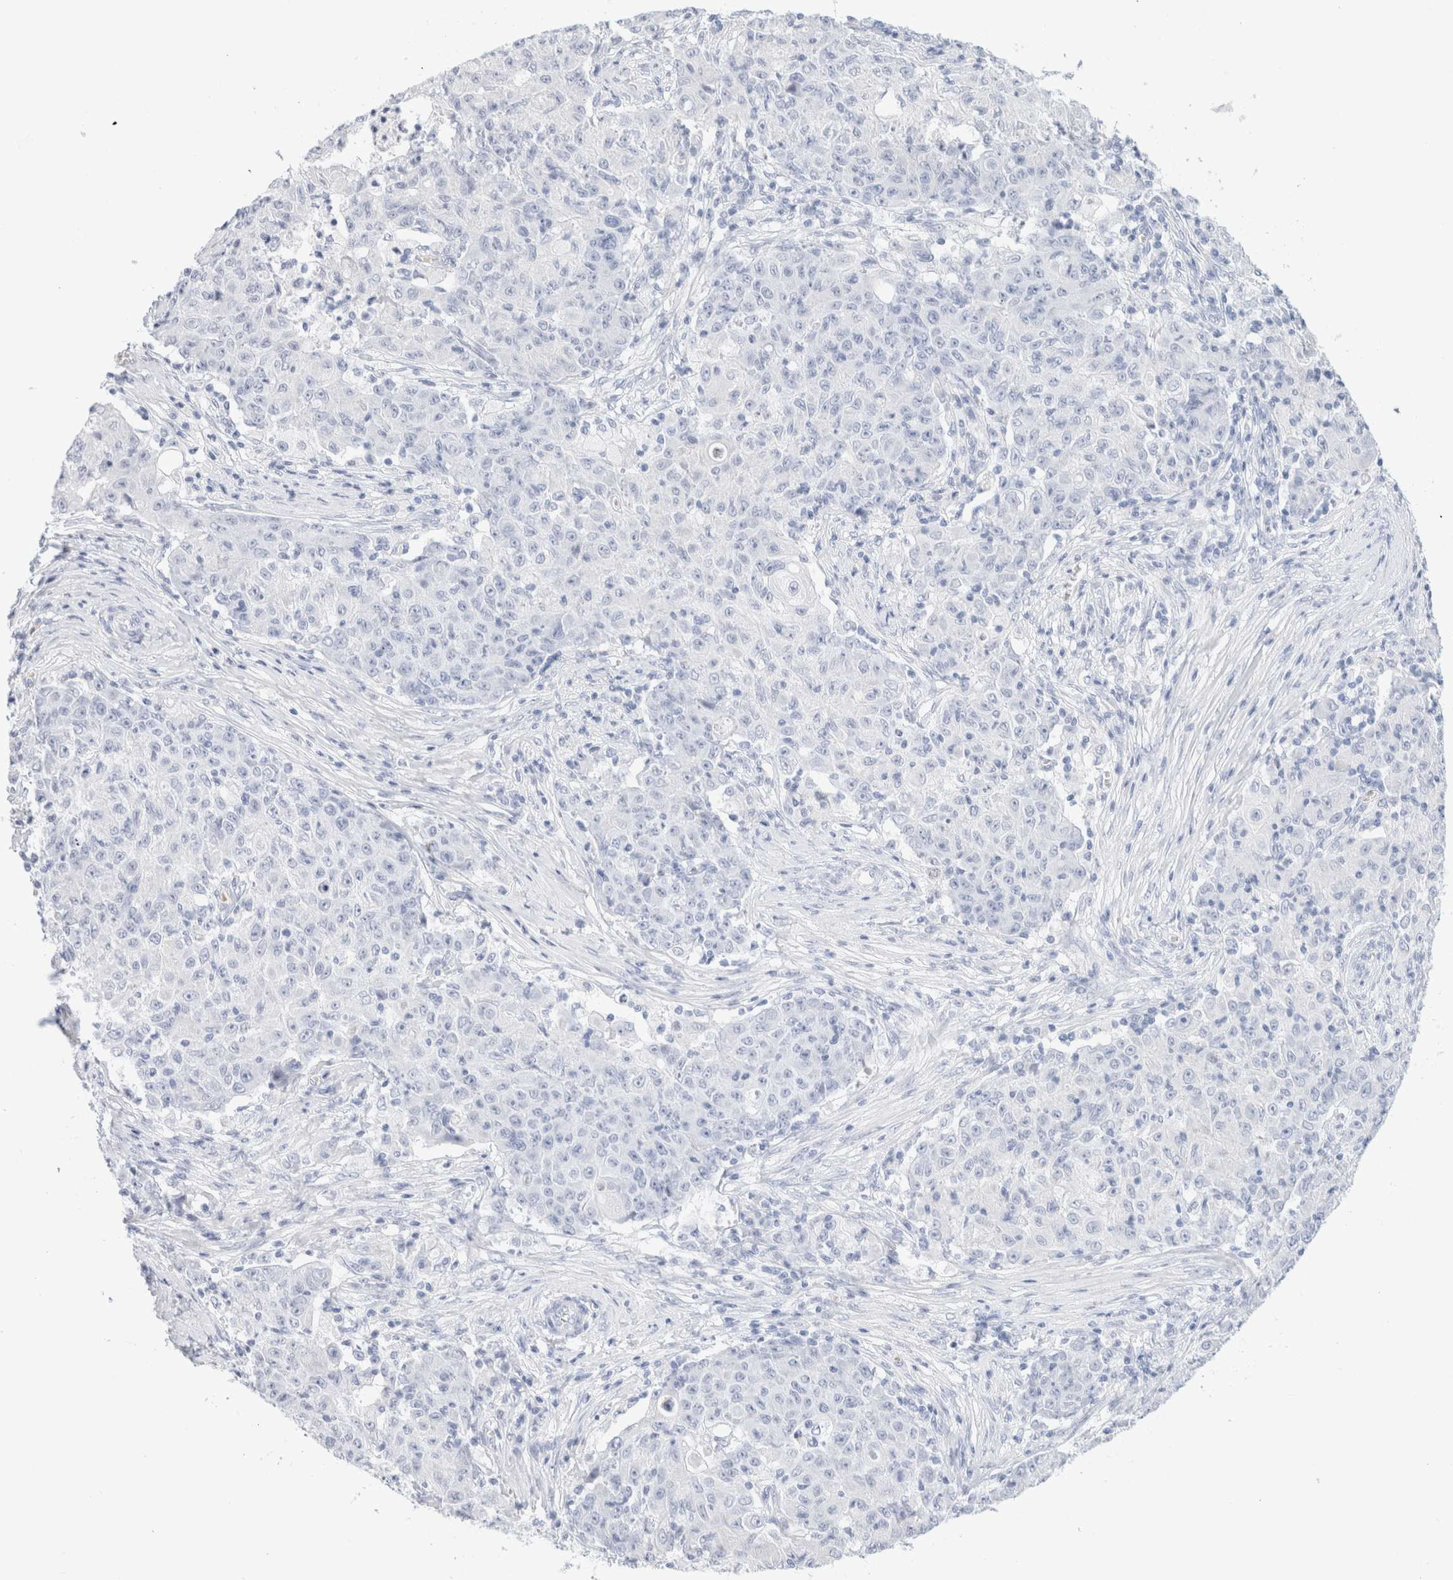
{"staining": {"intensity": "negative", "quantity": "none", "location": "none"}, "tissue": "ovarian cancer", "cell_type": "Tumor cells", "image_type": "cancer", "snomed": [{"axis": "morphology", "description": "Carcinoma, endometroid"}, {"axis": "topography", "description": "Ovary"}], "caption": "Tumor cells are negative for protein expression in human ovarian endometroid carcinoma.", "gene": "ARG1", "patient": {"sex": "female", "age": 42}}